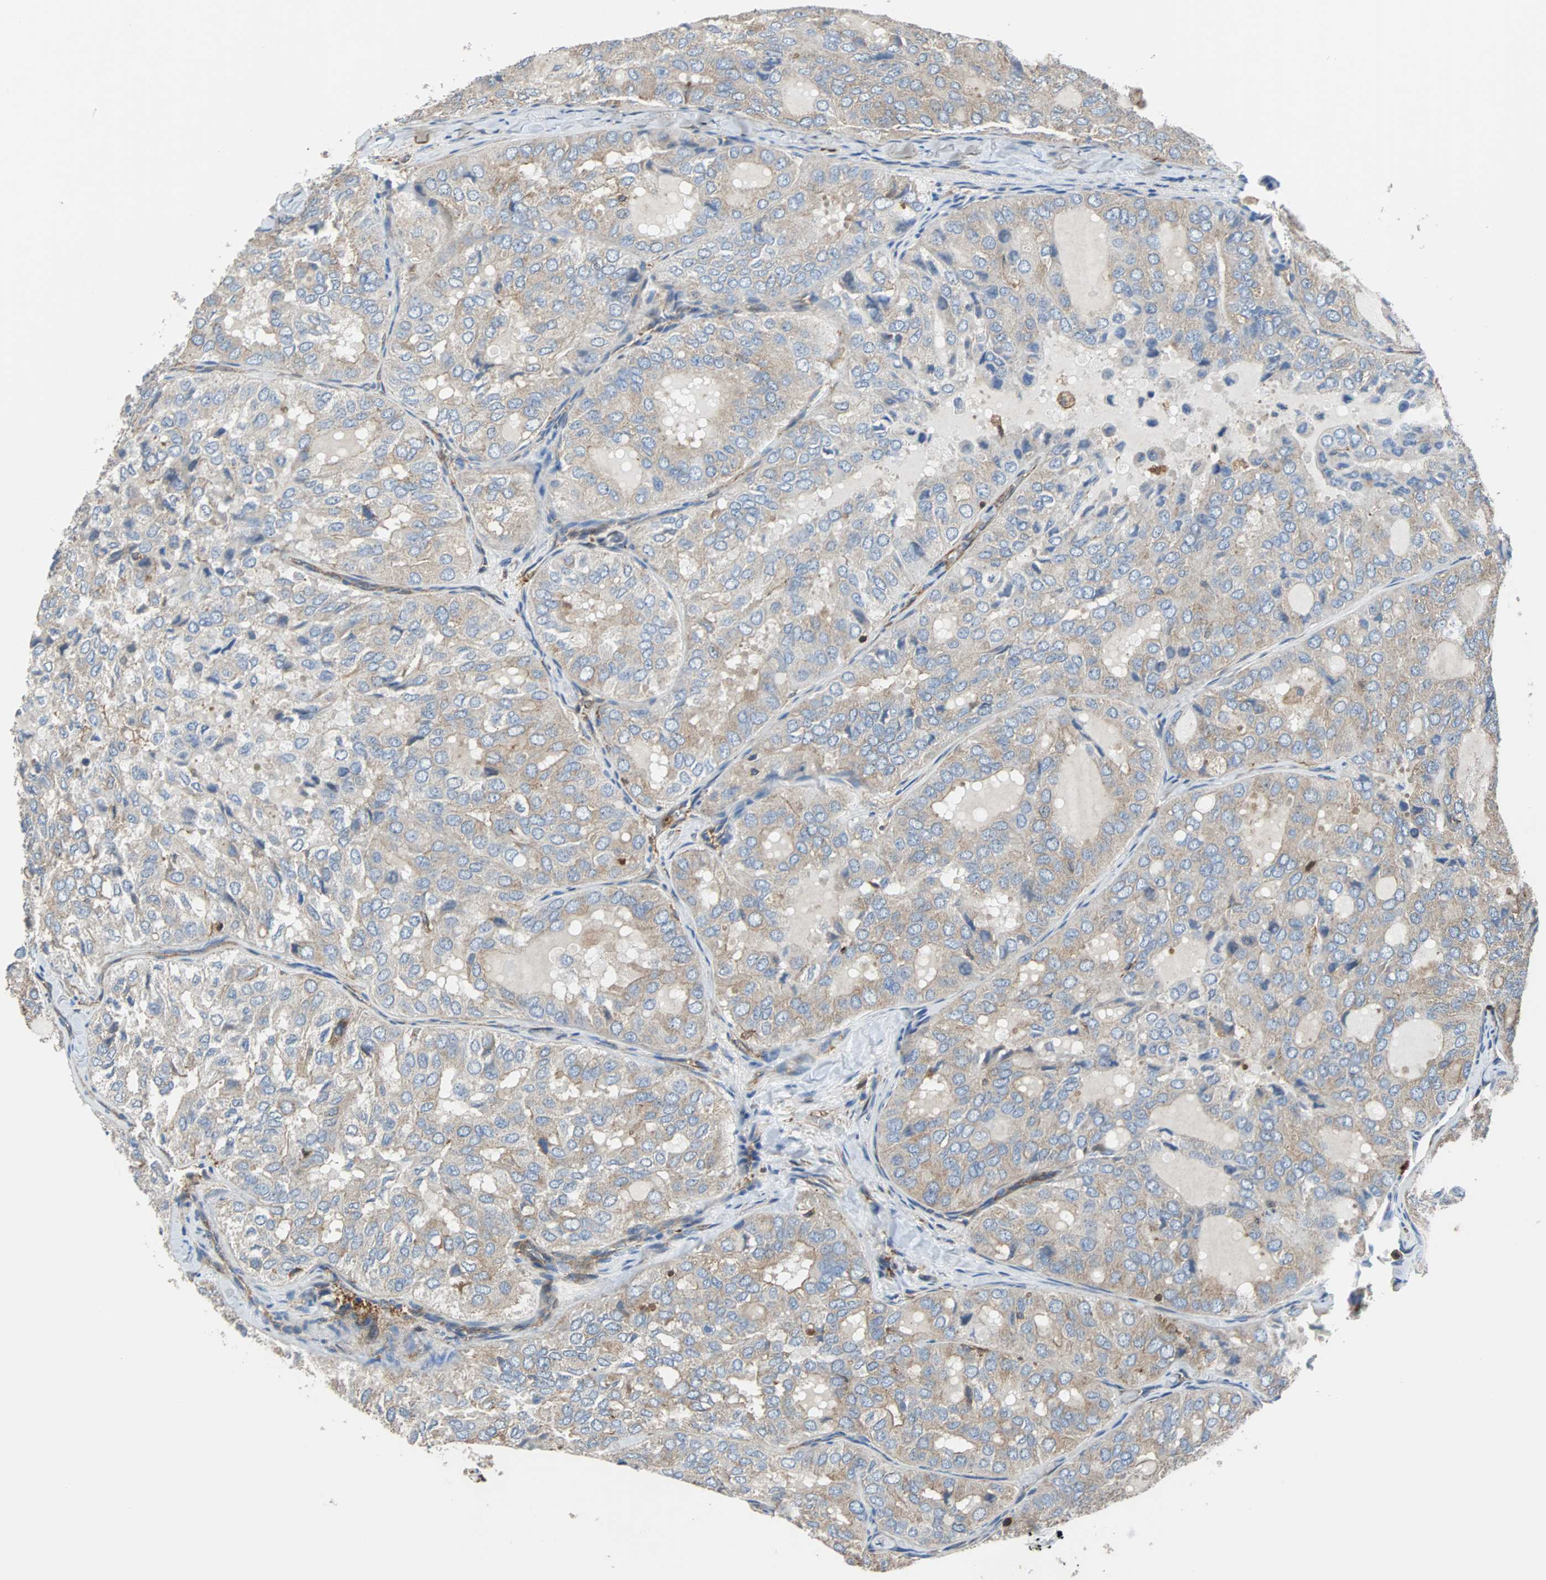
{"staining": {"intensity": "moderate", "quantity": ">75%", "location": "cytoplasmic/membranous"}, "tissue": "thyroid cancer", "cell_type": "Tumor cells", "image_type": "cancer", "snomed": [{"axis": "morphology", "description": "Follicular adenoma carcinoma, NOS"}, {"axis": "topography", "description": "Thyroid gland"}], "caption": "A photomicrograph of thyroid follicular adenoma carcinoma stained for a protein reveals moderate cytoplasmic/membranous brown staining in tumor cells. (brown staining indicates protein expression, while blue staining denotes nuclei).", "gene": "PLCG2", "patient": {"sex": "male", "age": 75}}